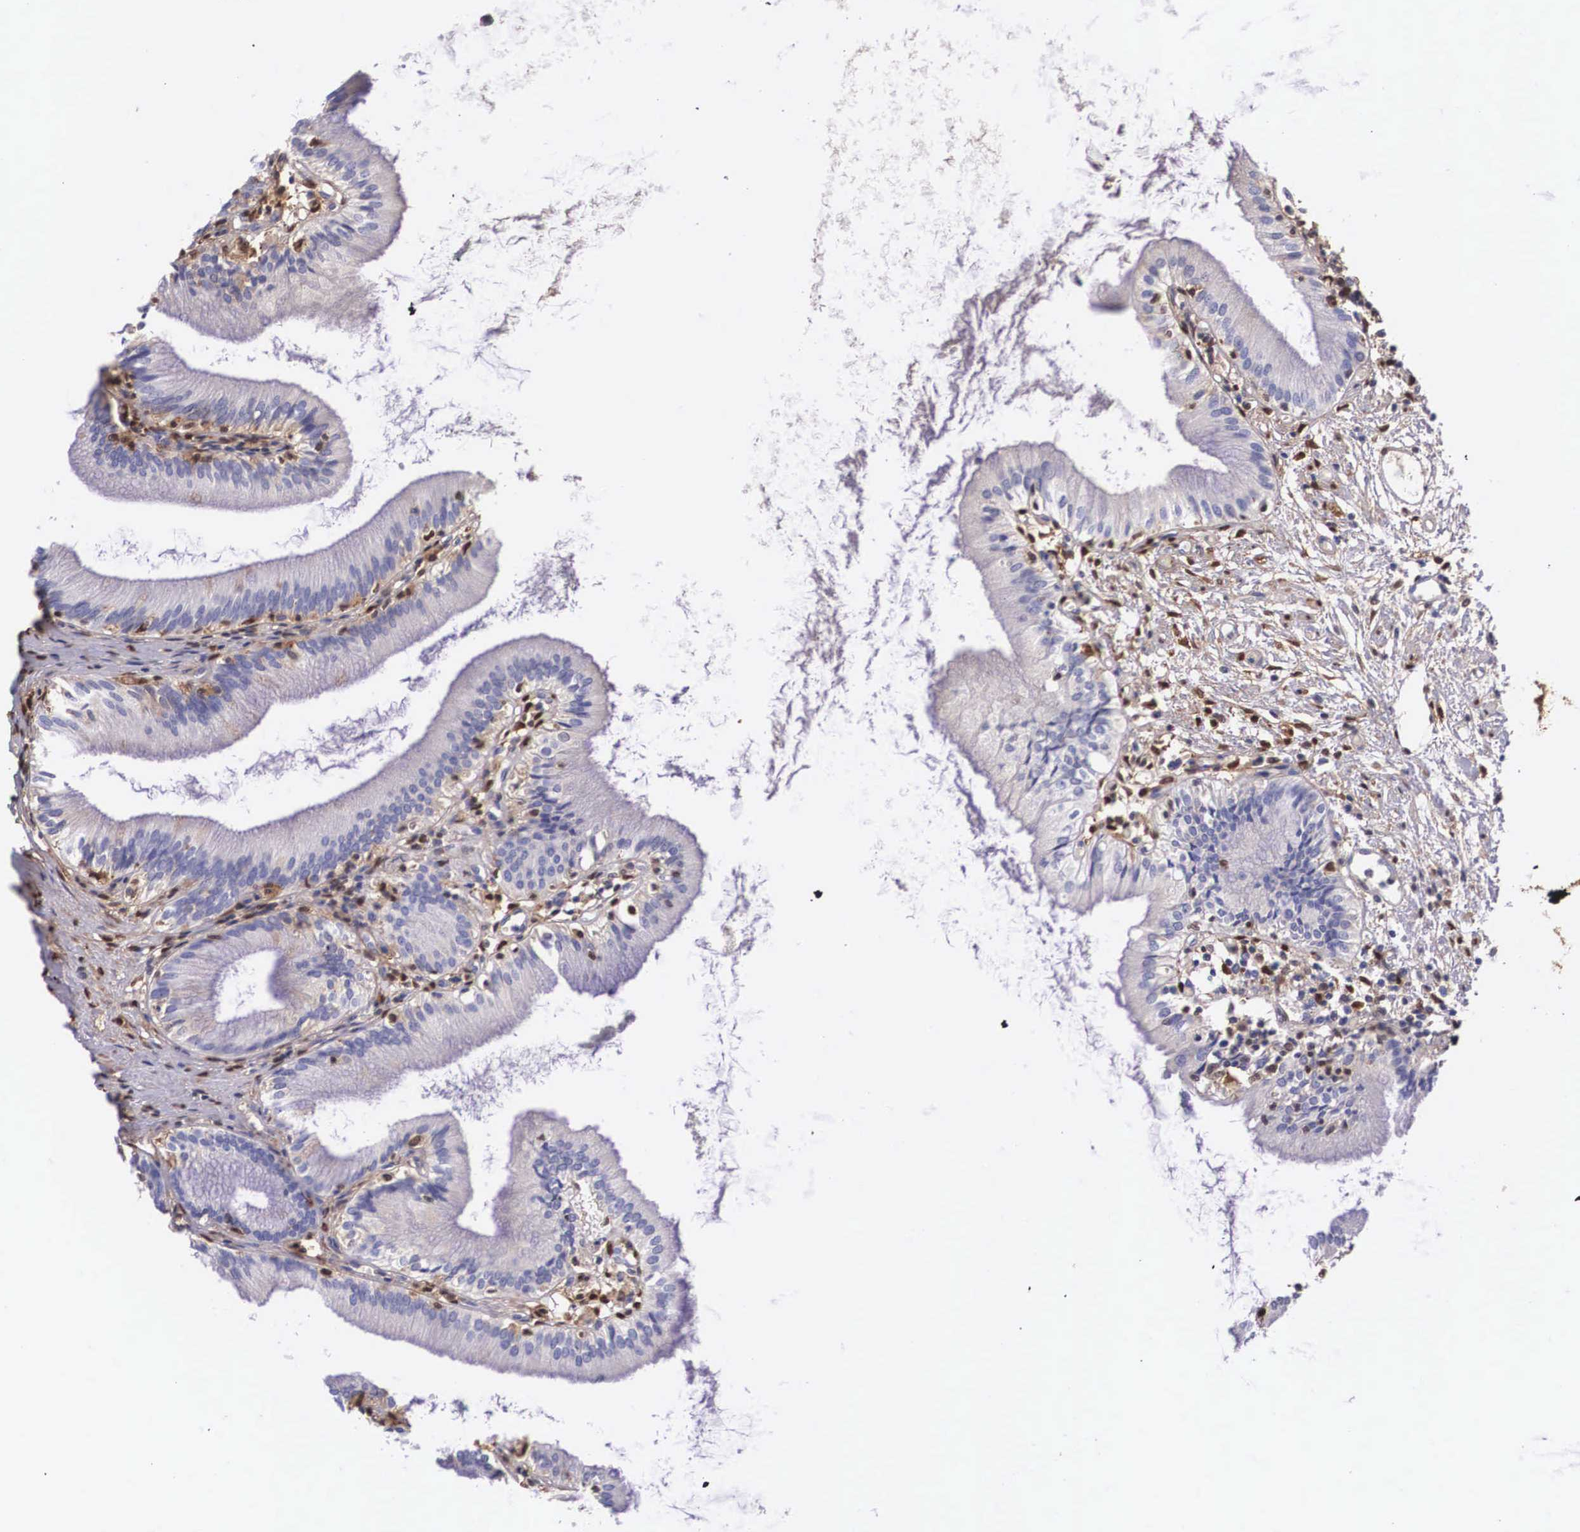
{"staining": {"intensity": "negative", "quantity": "none", "location": "none"}, "tissue": "gallbladder", "cell_type": "Glandular cells", "image_type": "normal", "snomed": [{"axis": "morphology", "description": "Normal tissue, NOS"}, {"axis": "topography", "description": "Gallbladder"}], "caption": "Protein analysis of benign gallbladder reveals no significant staining in glandular cells. (DAB immunohistochemistry (IHC) with hematoxylin counter stain).", "gene": "LGALS1", "patient": {"sex": "male", "age": 58}}